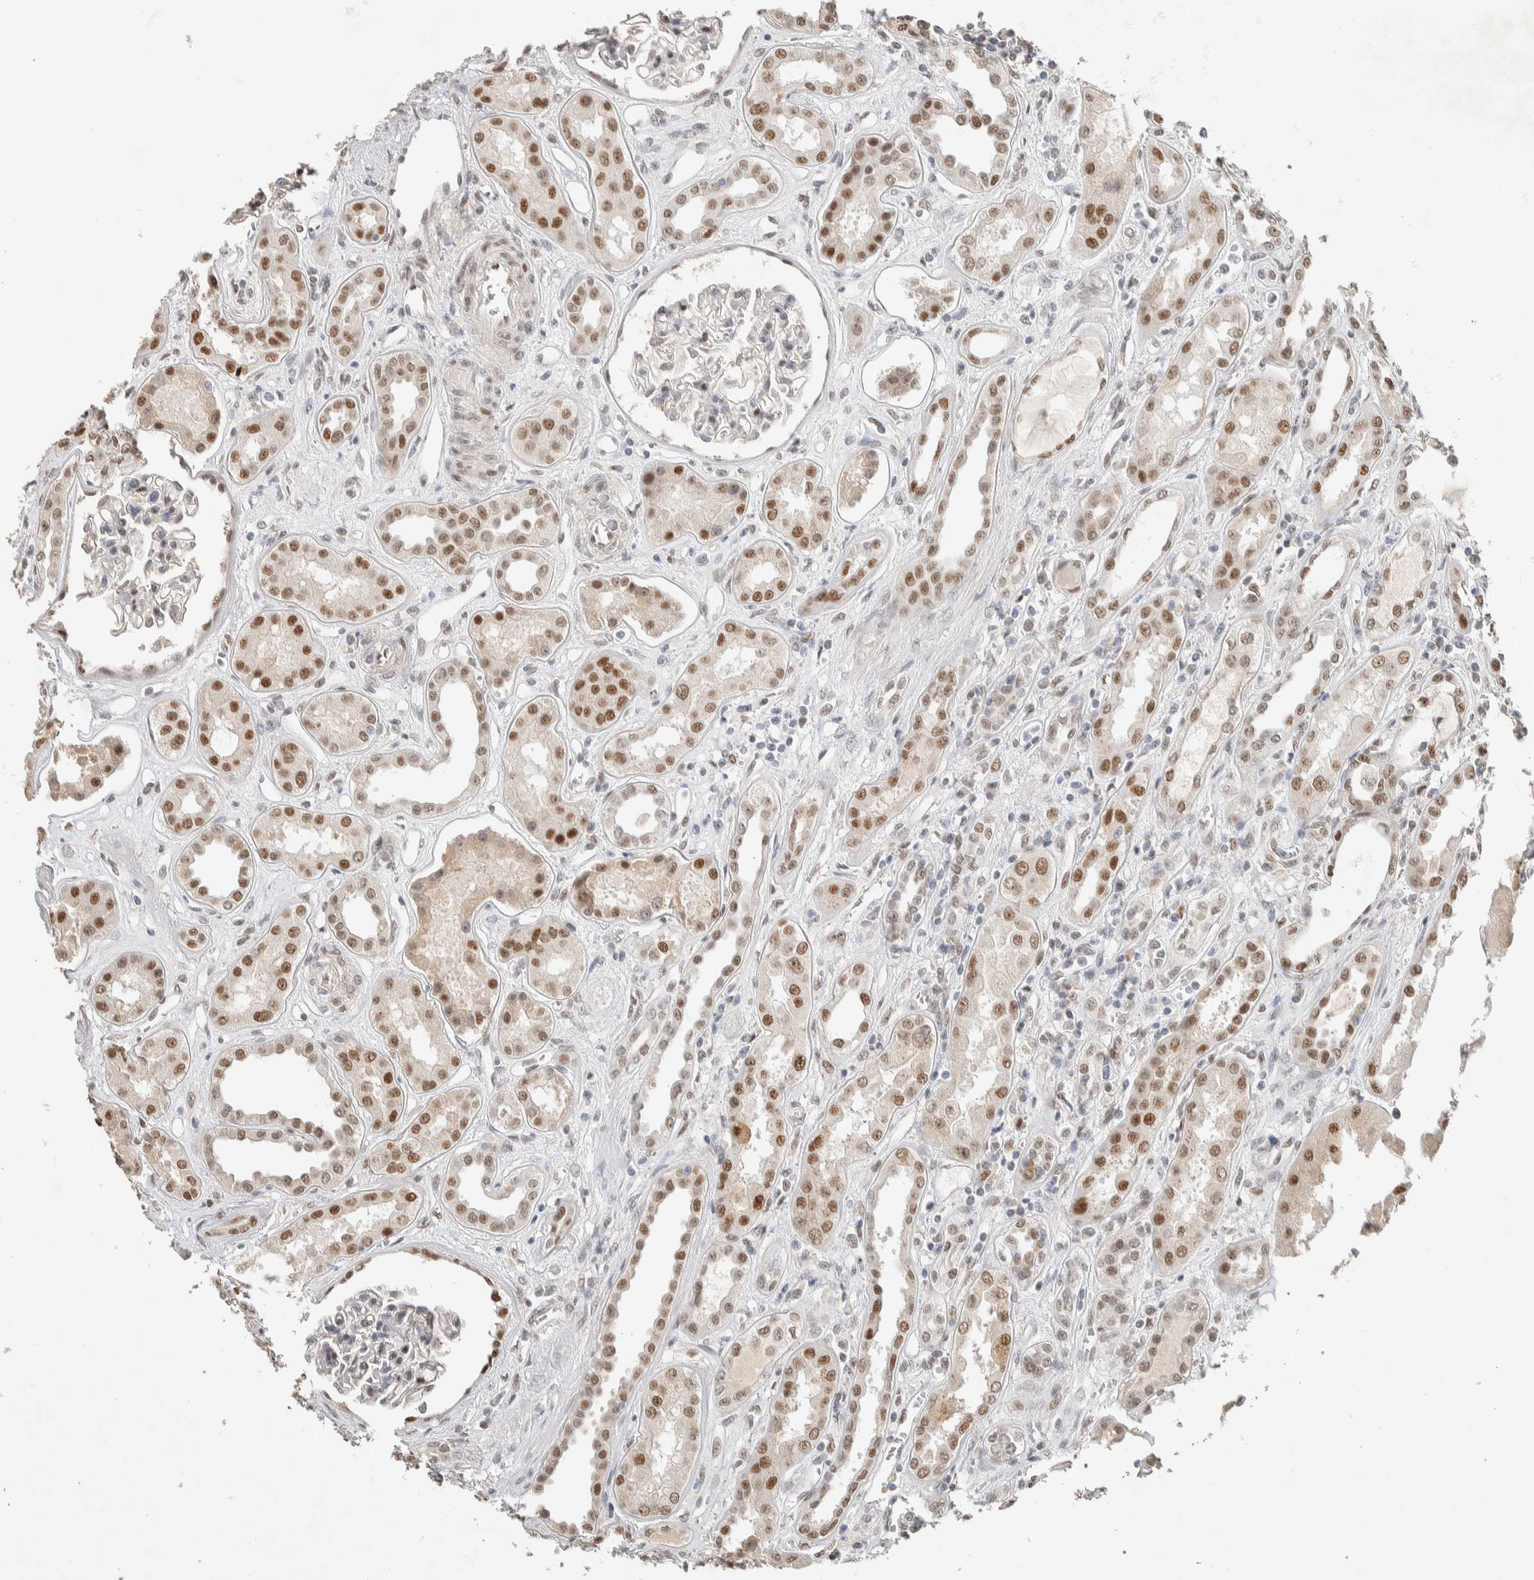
{"staining": {"intensity": "weak", "quantity": "<25%", "location": "nuclear"}, "tissue": "kidney", "cell_type": "Cells in glomeruli", "image_type": "normal", "snomed": [{"axis": "morphology", "description": "Normal tissue, NOS"}, {"axis": "topography", "description": "Kidney"}], "caption": "A micrograph of human kidney is negative for staining in cells in glomeruli. (Stains: DAB (3,3'-diaminobenzidine) immunohistochemistry (IHC) with hematoxylin counter stain, Microscopy: brightfield microscopy at high magnification).", "gene": "PUS7", "patient": {"sex": "male", "age": 59}}